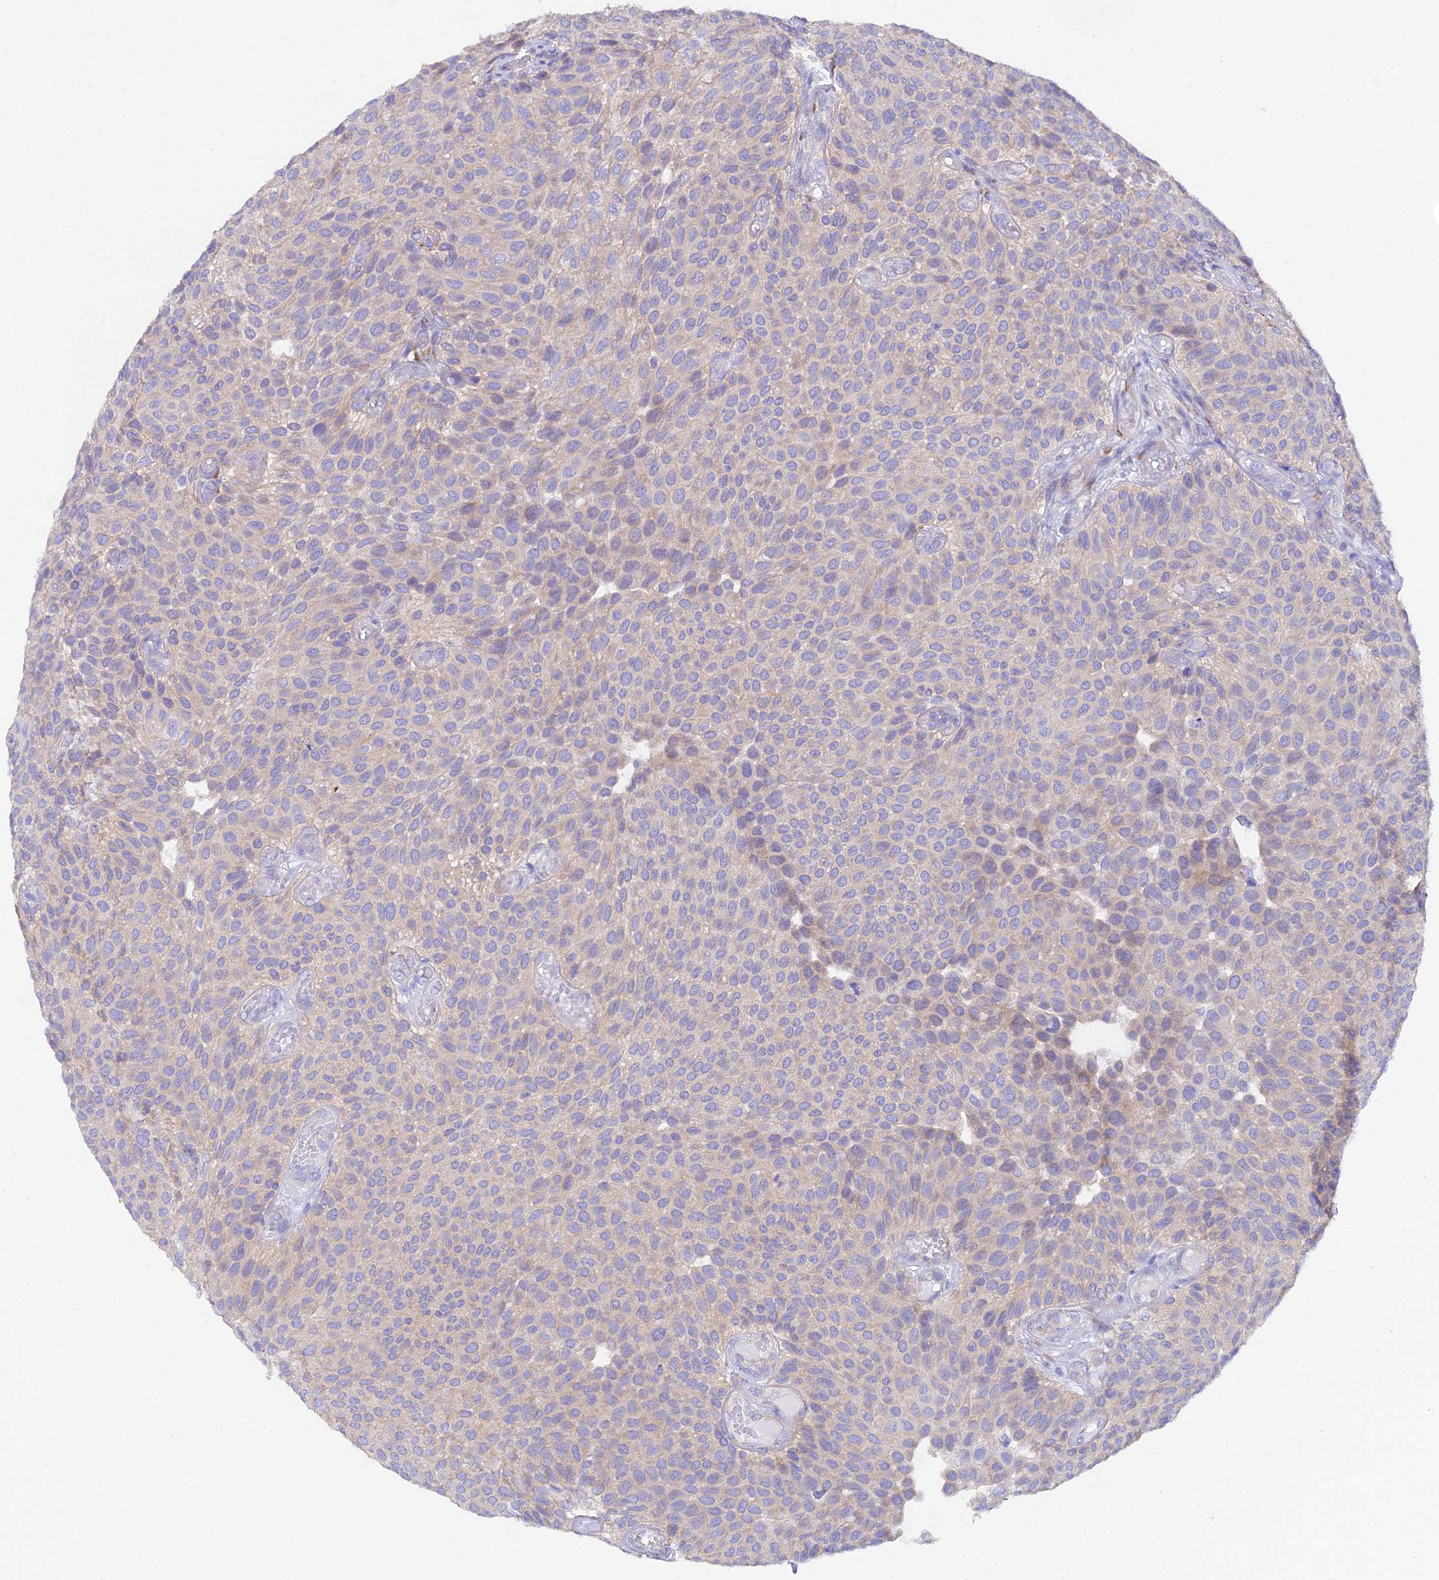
{"staining": {"intensity": "moderate", "quantity": "<25%", "location": "cytoplasmic/membranous"}, "tissue": "urothelial cancer", "cell_type": "Tumor cells", "image_type": "cancer", "snomed": [{"axis": "morphology", "description": "Urothelial carcinoma, Low grade"}, {"axis": "topography", "description": "Urinary bladder"}], "caption": "IHC photomicrograph of neoplastic tissue: urothelial carcinoma (low-grade) stained using immunohistochemistry (IHC) exhibits low levels of moderate protein expression localized specifically in the cytoplasmic/membranous of tumor cells, appearing as a cytoplasmic/membranous brown color.", "gene": "CFAP45", "patient": {"sex": "male", "age": 89}}